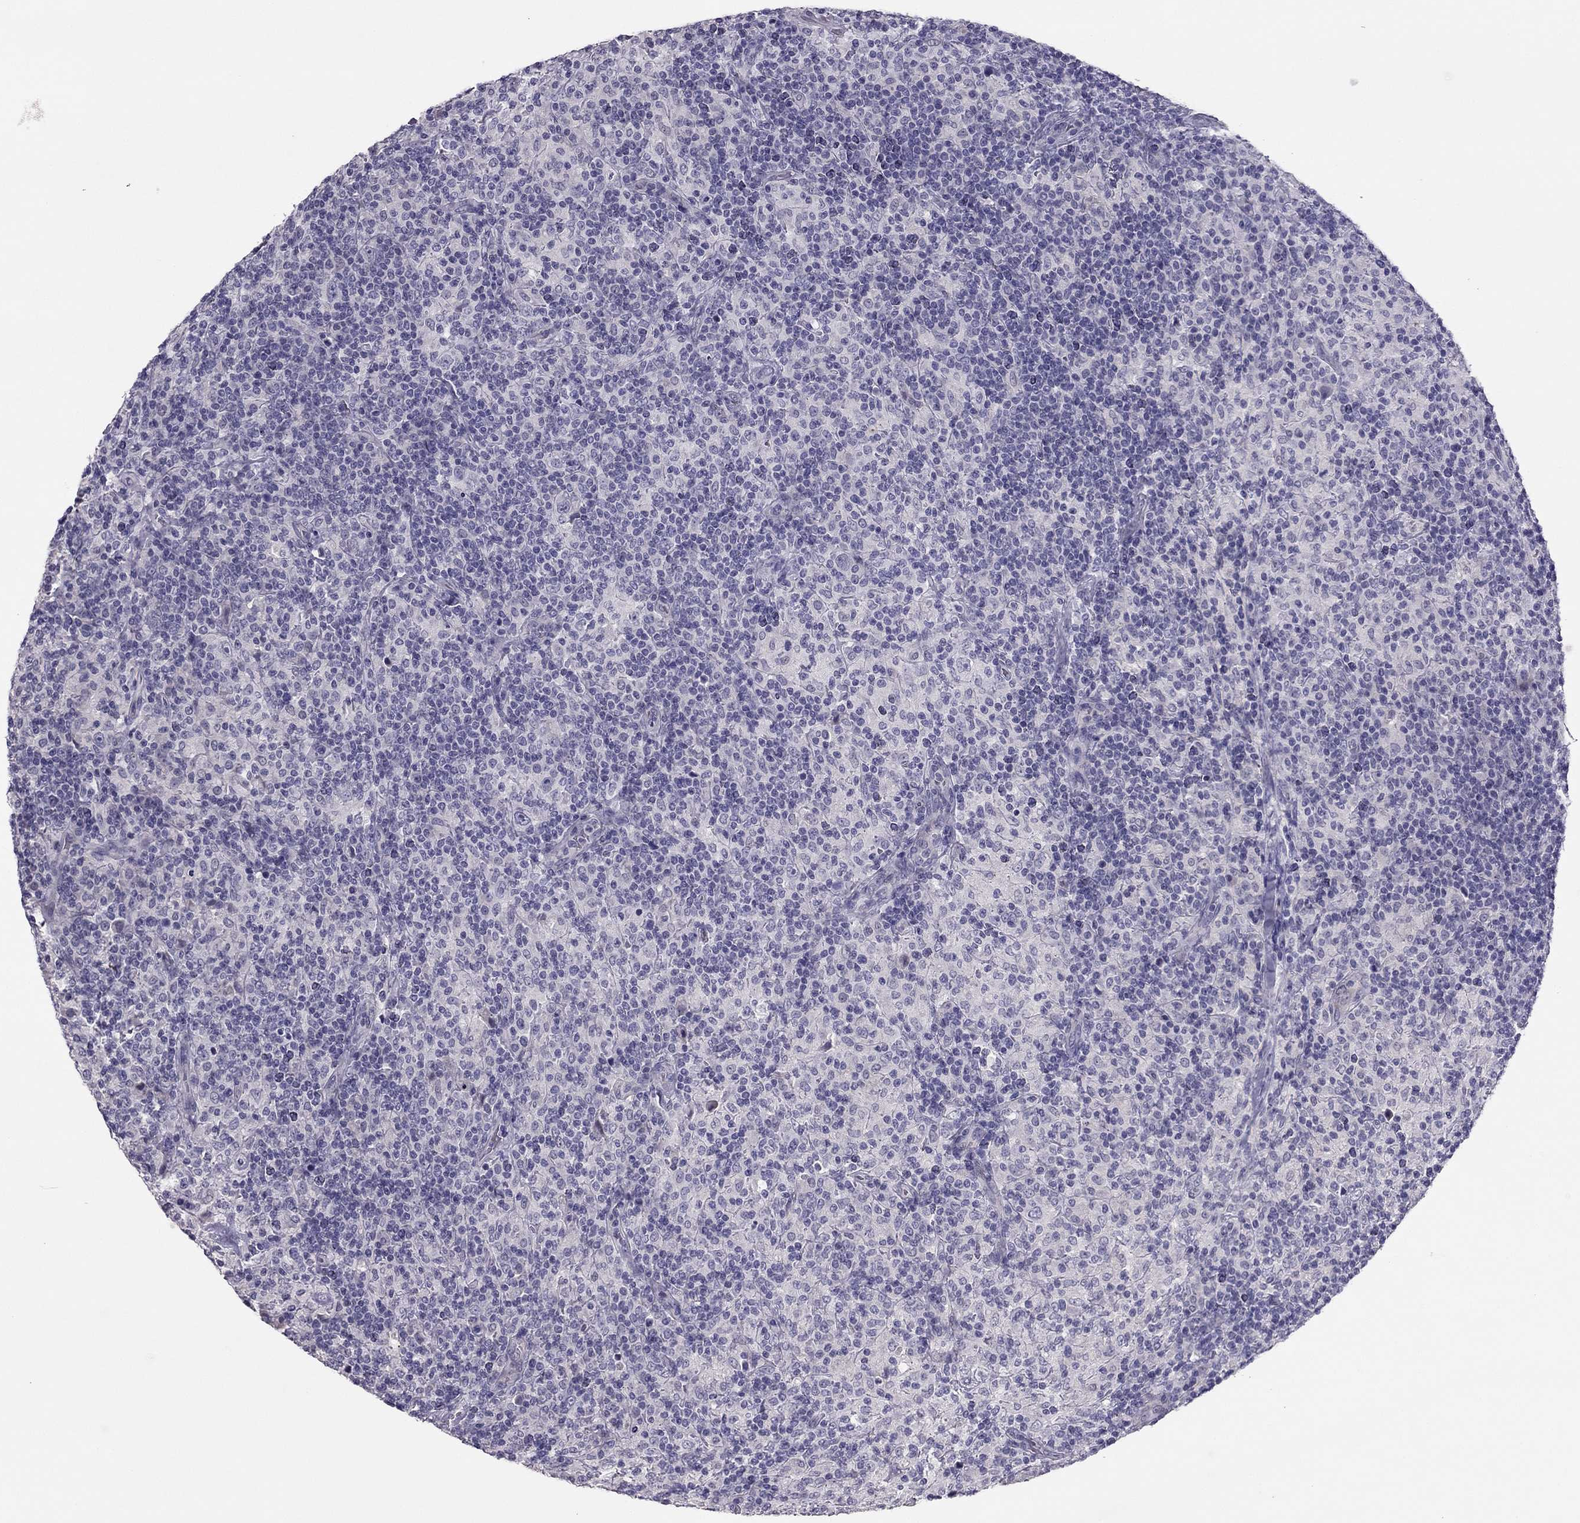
{"staining": {"intensity": "negative", "quantity": "none", "location": "none"}, "tissue": "lymphoma", "cell_type": "Tumor cells", "image_type": "cancer", "snomed": [{"axis": "morphology", "description": "Hodgkin's disease, NOS"}, {"axis": "topography", "description": "Lymph node"}], "caption": "A photomicrograph of Hodgkin's disease stained for a protein demonstrates no brown staining in tumor cells.", "gene": "RHO", "patient": {"sex": "male", "age": 70}}